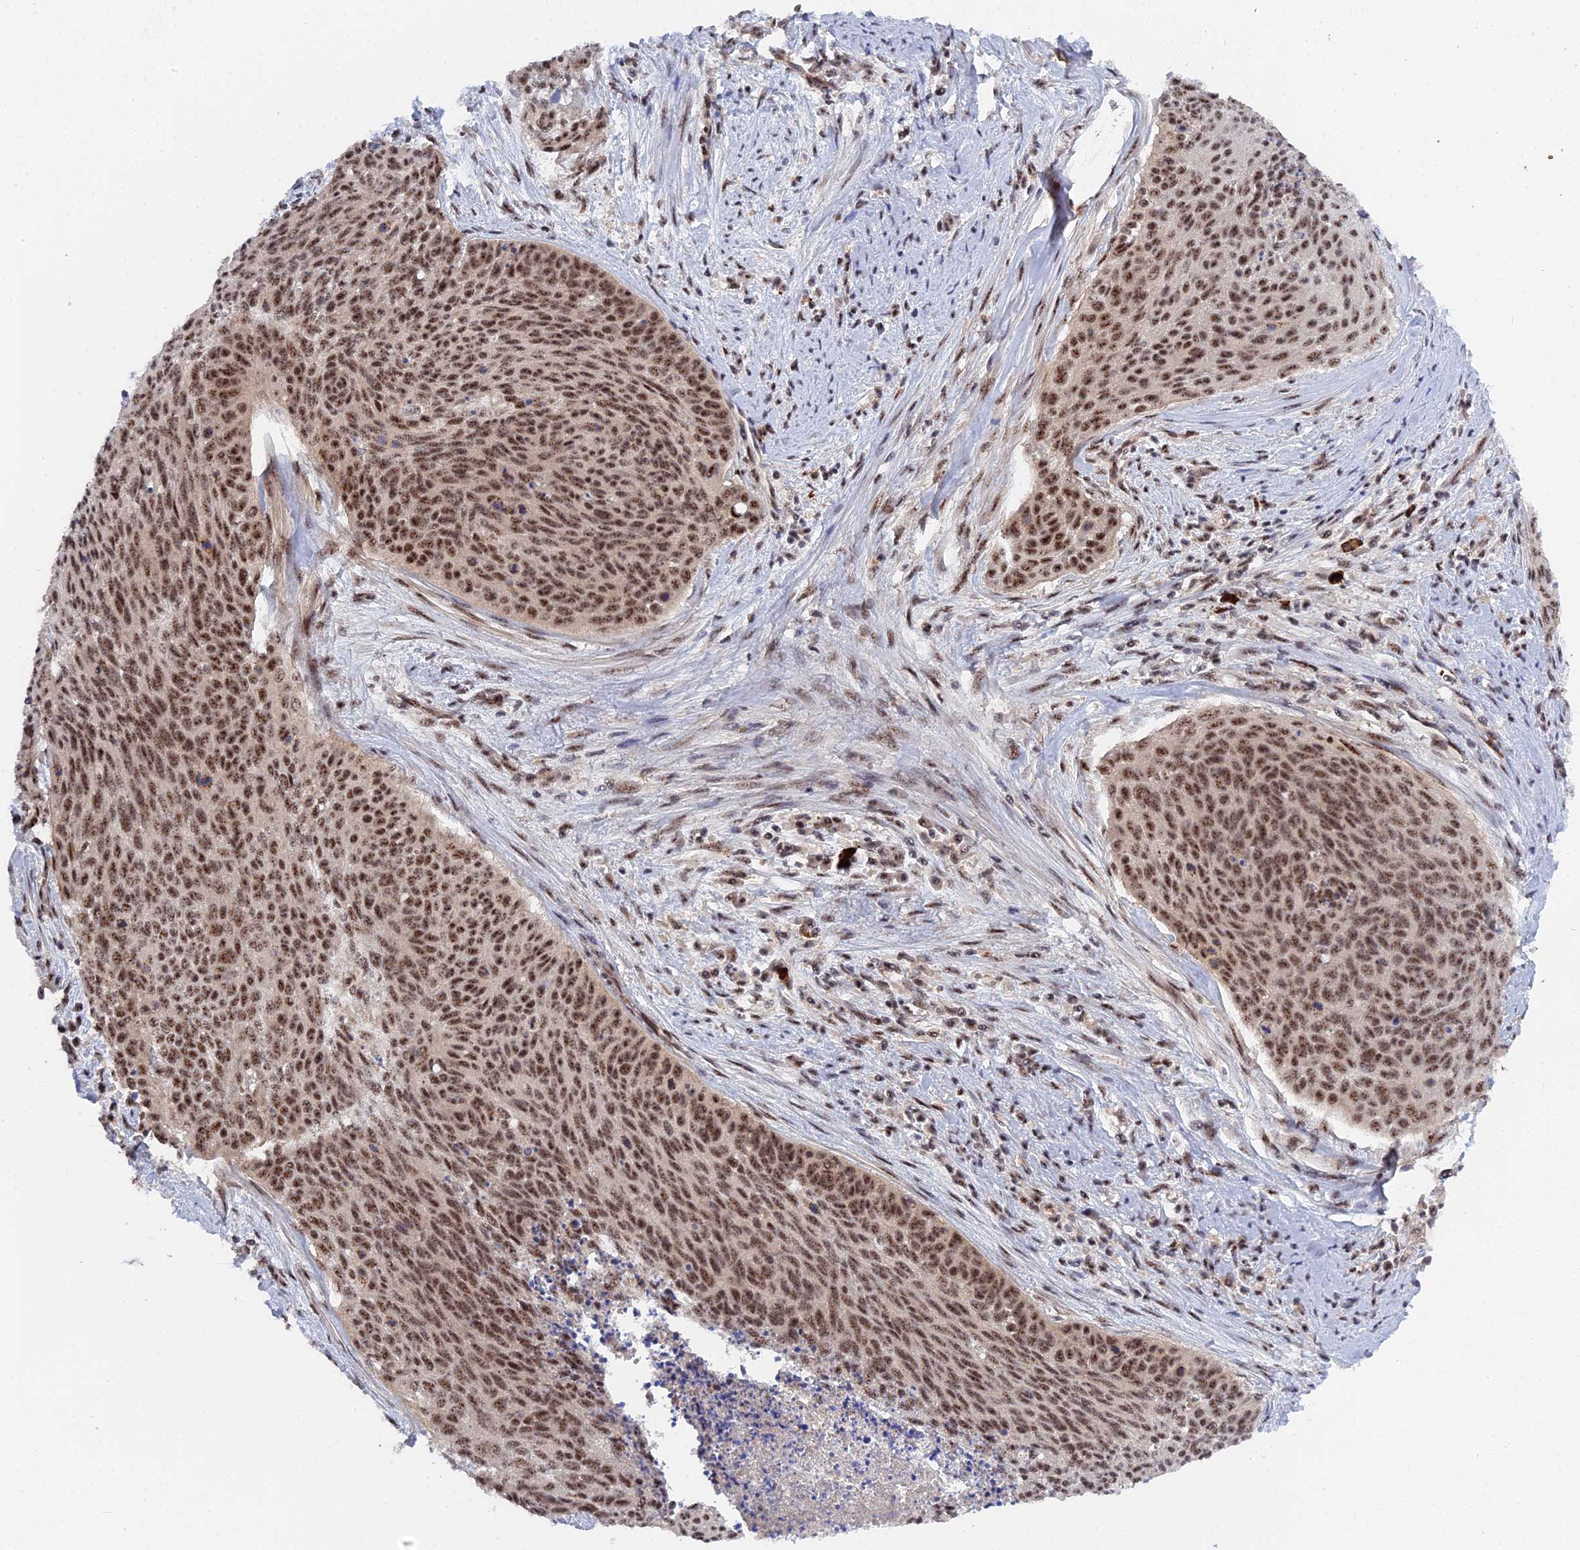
{"staining": {"intensity": "moderate", "quantity": ">75%", "location": "nuclear"}, "tissue": "cervical cancer", "cell_type": "Tumor cells", "image_type": "cancer", "snomed": [{"axis": "morphology", "description": "Squamous cell carcinoma, NOS"}, {"axis": "topography", "description": "Cervix"}], "caption": "This micrograph shows immunohistochemistry (IHC) staining of cervical cancer (squamous cell carcinoma), with medium moderate nuclear positivity in about >75% of tumor cells.", "gene": "TAB1", "patient": {"sex": "female", "age": 55}}